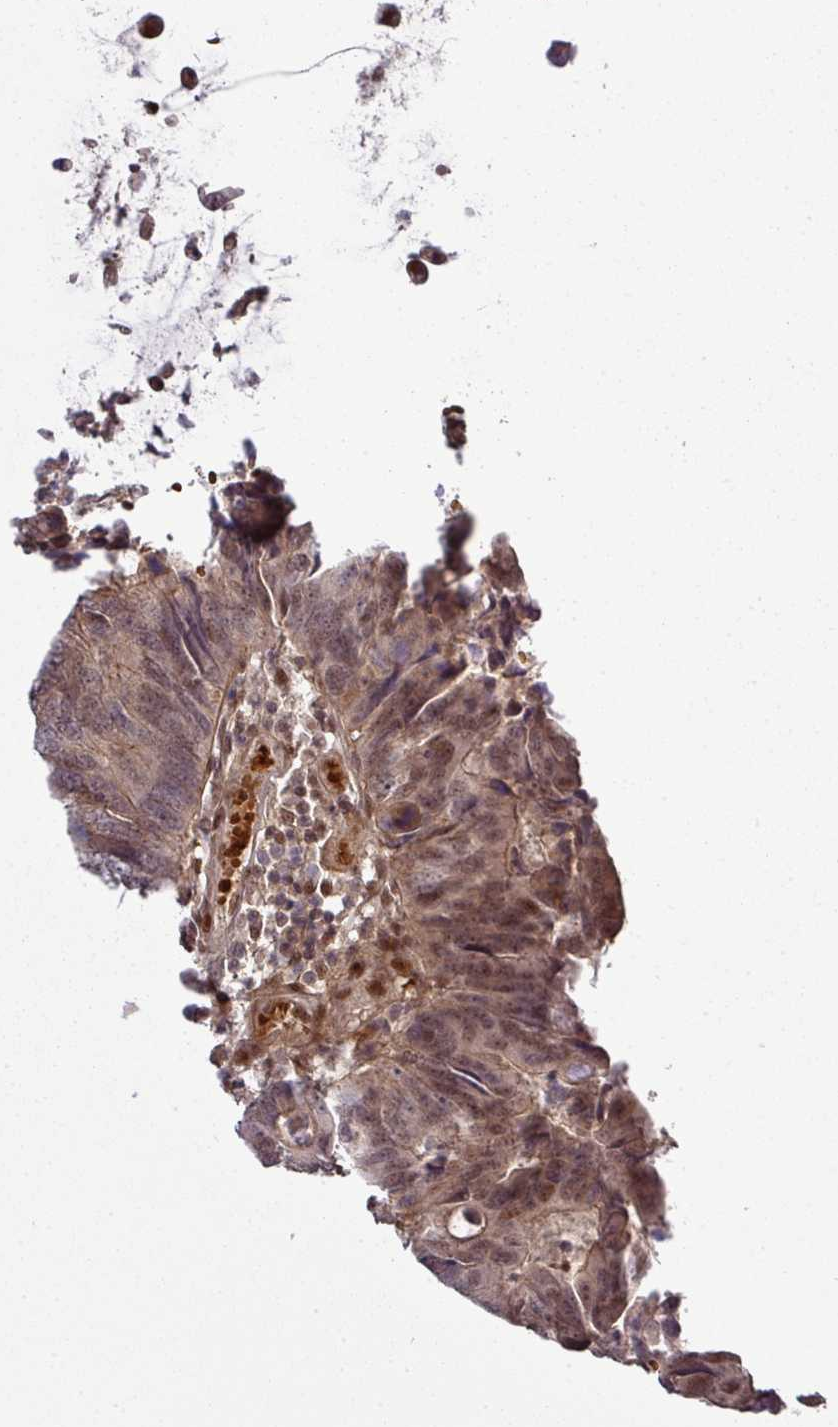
{"staining": {"intensity": "moderate", "quantity": "25%-75%", "location": "cytoplasmic/membranous,nuclear"}, "tissue": "colorectal cancer", "cell_type": "Tumor cells", "image_type": "cancer", "snomed": [{"axis": "morphology", "description": "Adenocarcinoma, NOS"}, {"axis": "topography", "description": "Colon"}], "caption": "Human colorectal cancer stained with a brown dye shows moderate cytoplasmic/membranous and nuclear positive expression in approximately 25%-75% of tumor cells.", "gene": "CIC", "patient": {"sex": "female", "age": 67}}